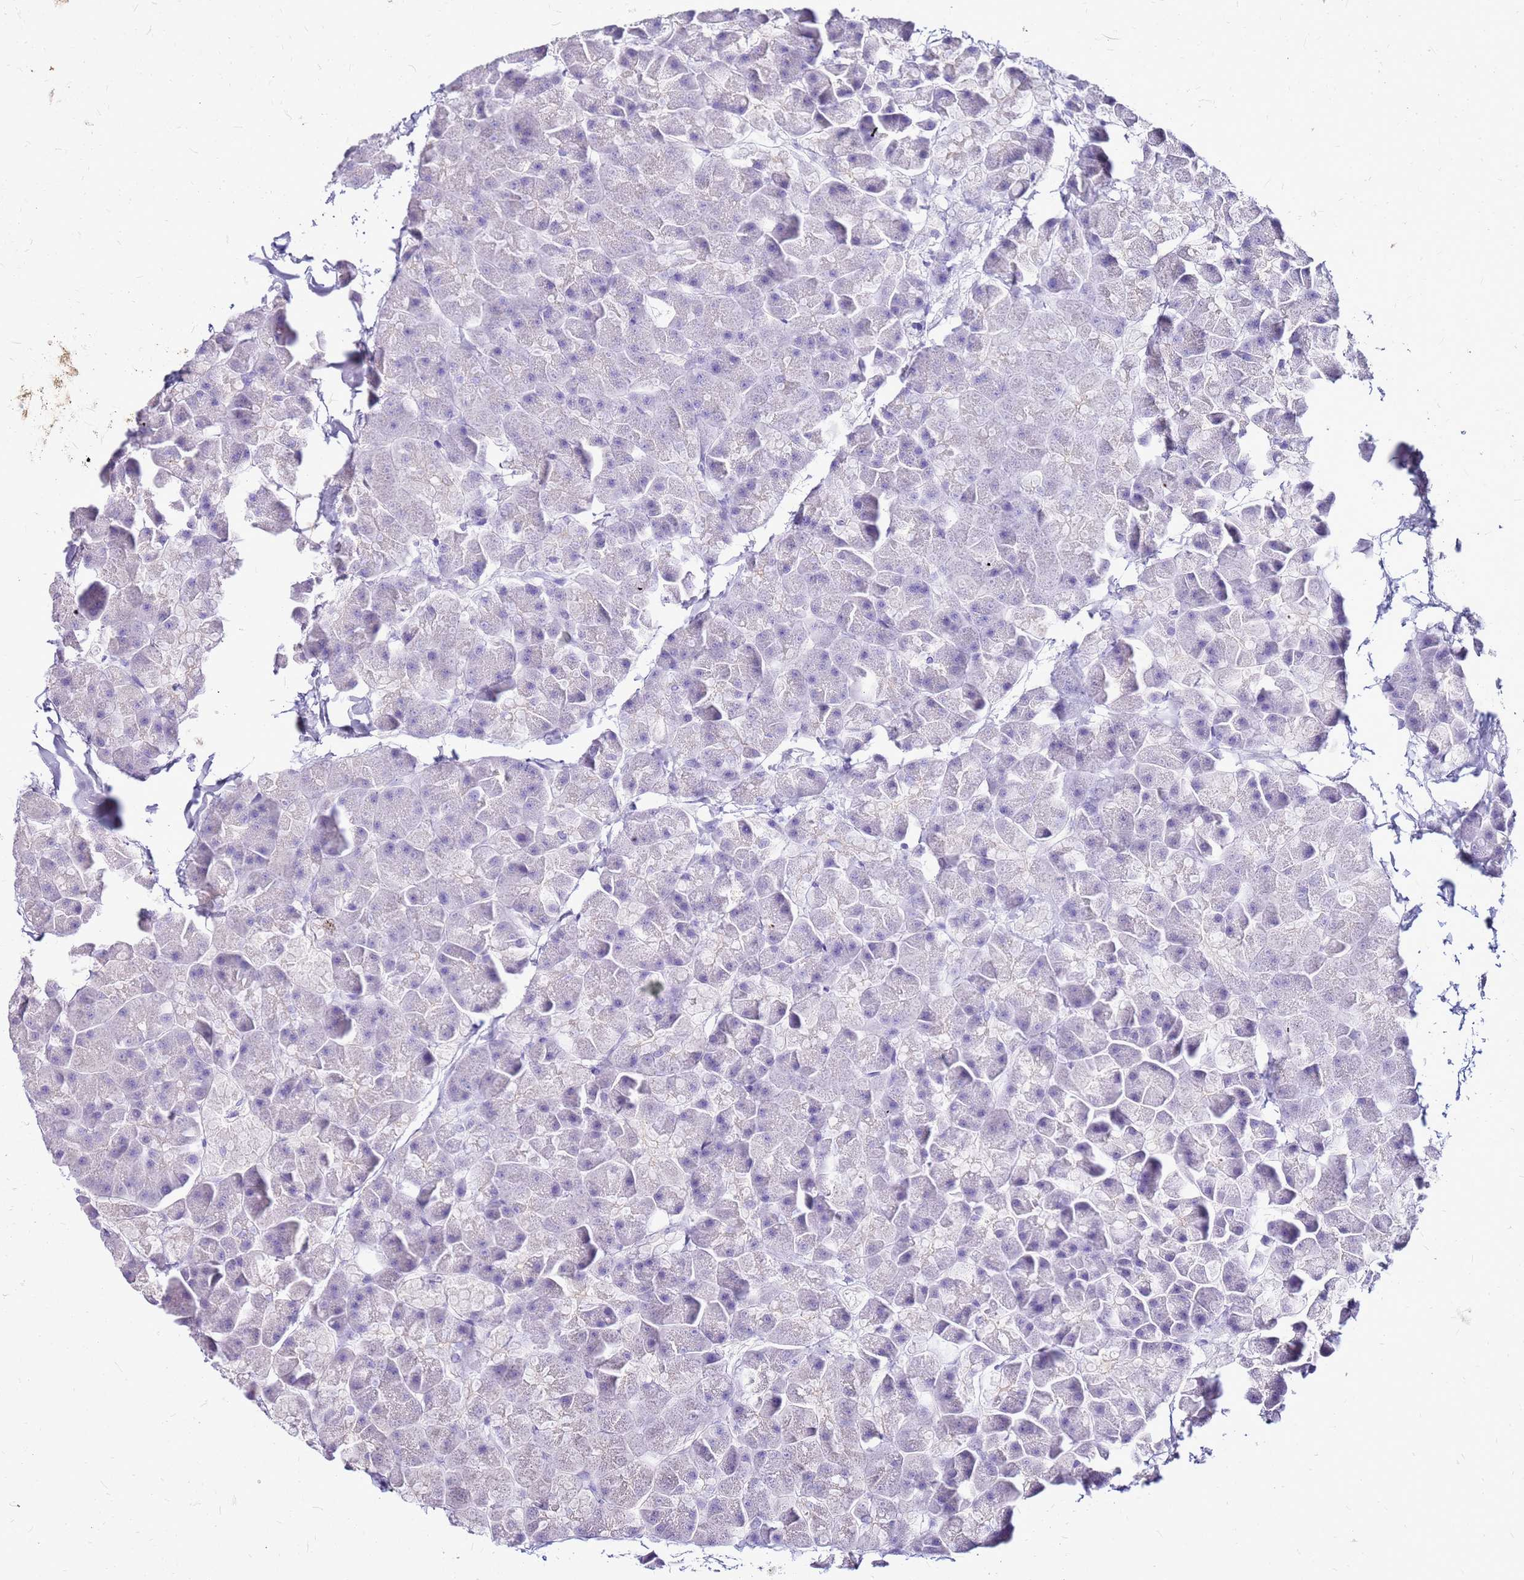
{"staining": {"intensity": "negative", "quantity": "none", "location": "none"}, "tissue": "pancreas", "cell_type": "Exocrine glandular cells", "image_type": "normal", "snomed": [{"axis": "morphology", "description": "Normal tissue, NOS"}, {"axis": "topography", "description": "Pancreas"}], "caption": "This histopathology image is of benign pancreas stained with IHC to label a protein in brown with the nuclei are counter-stained blue. There is no positivity in exocrine glandular cells.", "gene": "DCDC2B", "patient": {"sex": "male", "age": 35}}